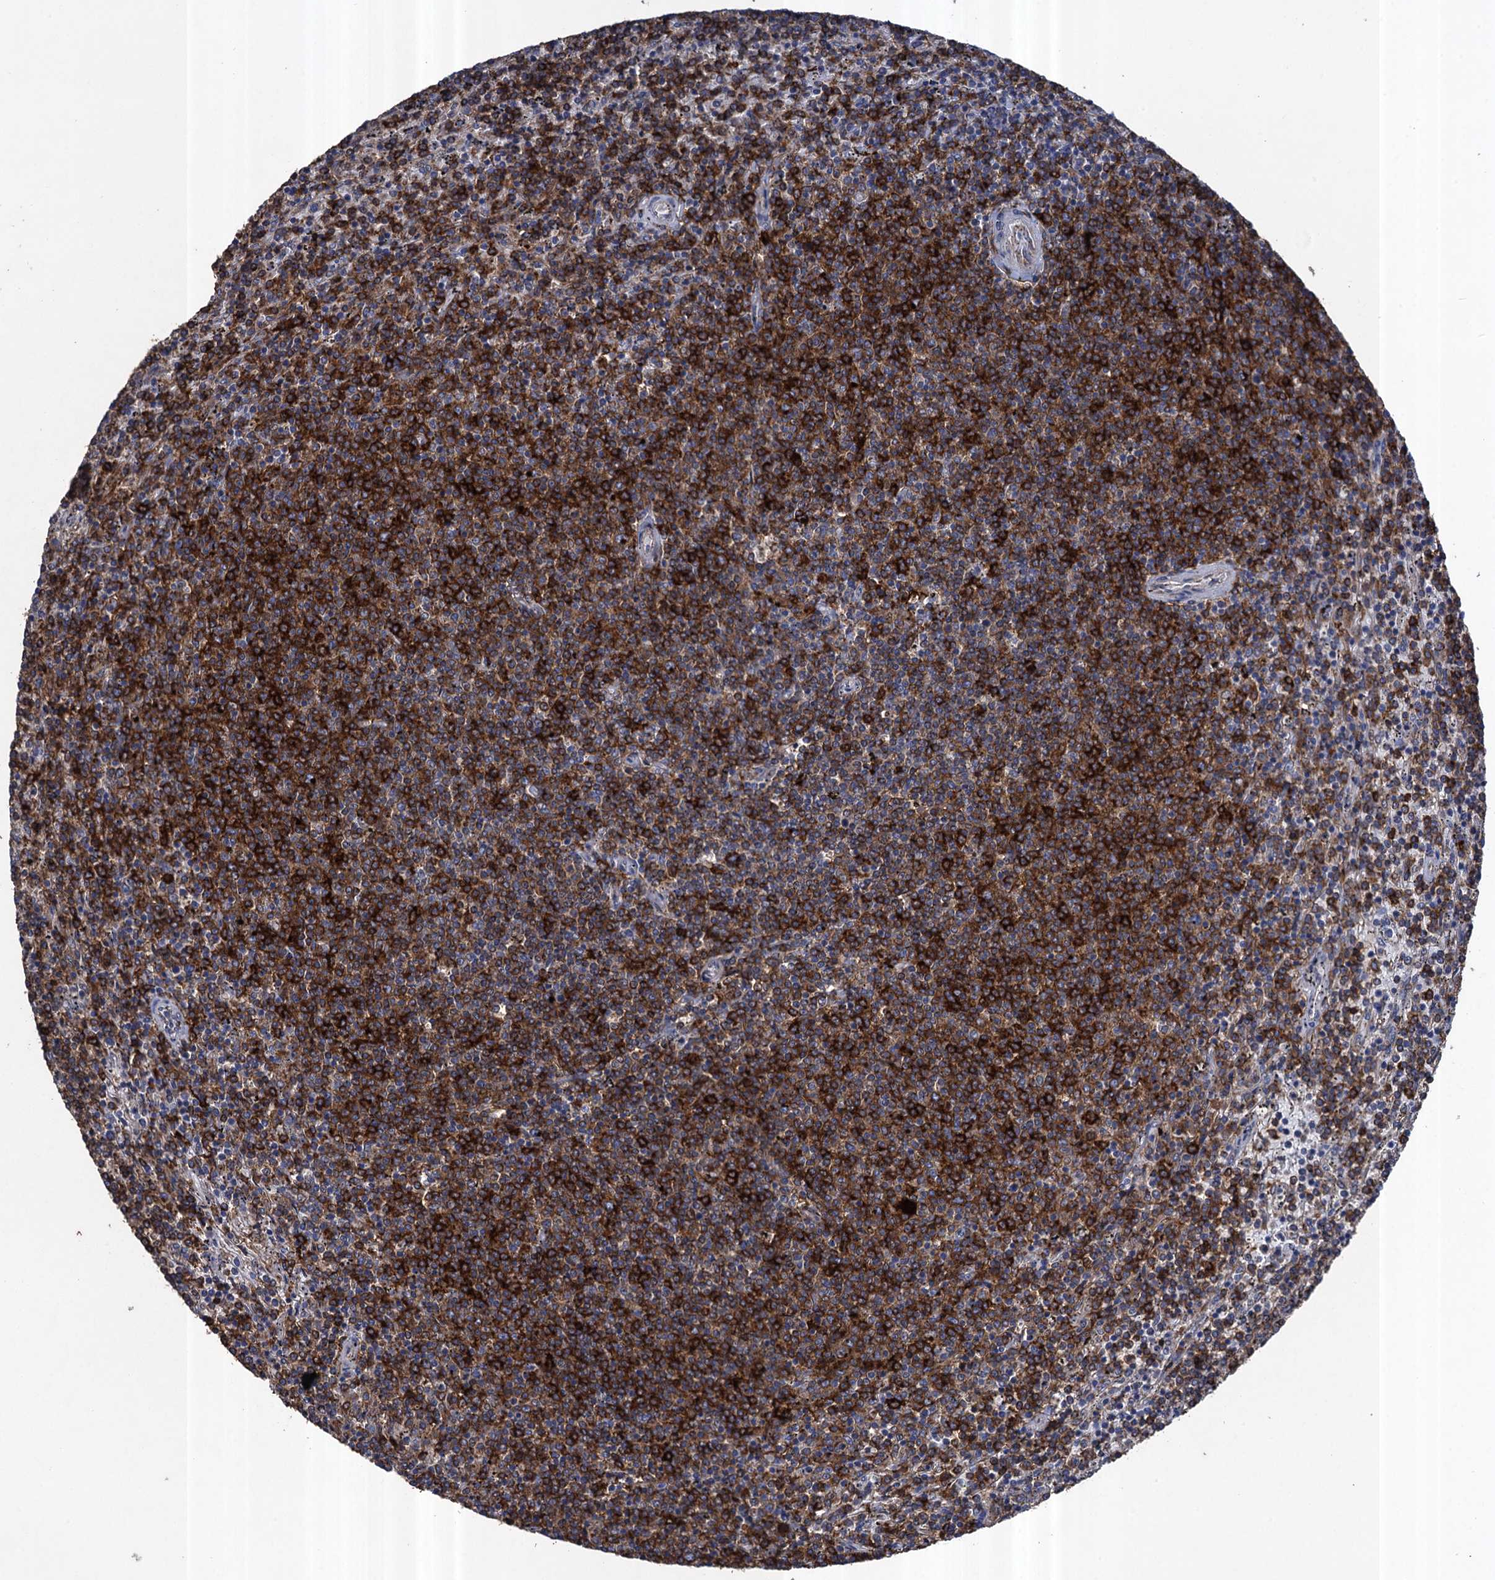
{"staining": {"intensity": "strong", "quantity": ">75%", "location": "cytoplasmic/membranous"}, "tissue": "lymphoma", "cell_type": "Tumor cells", "image_type": "cancer", "snomed": [{"axis": "morphology", "description": "Malignant lymphoma, non-Hodgkin's type, Low grade"}, {"axis": "topography", "description": "Spleen"}], "caption": "This image reveals low-grade malignant lymphoma, non-Hodgkin's type stained with IHC to label a protein in brown. The cytoplasmic/membranous of tumor cells show strong positivity for the protein. Nuclei are counter-stained blue.", "gene": "TXNDC11", "patient": {"sex": "female", "age": 50}}